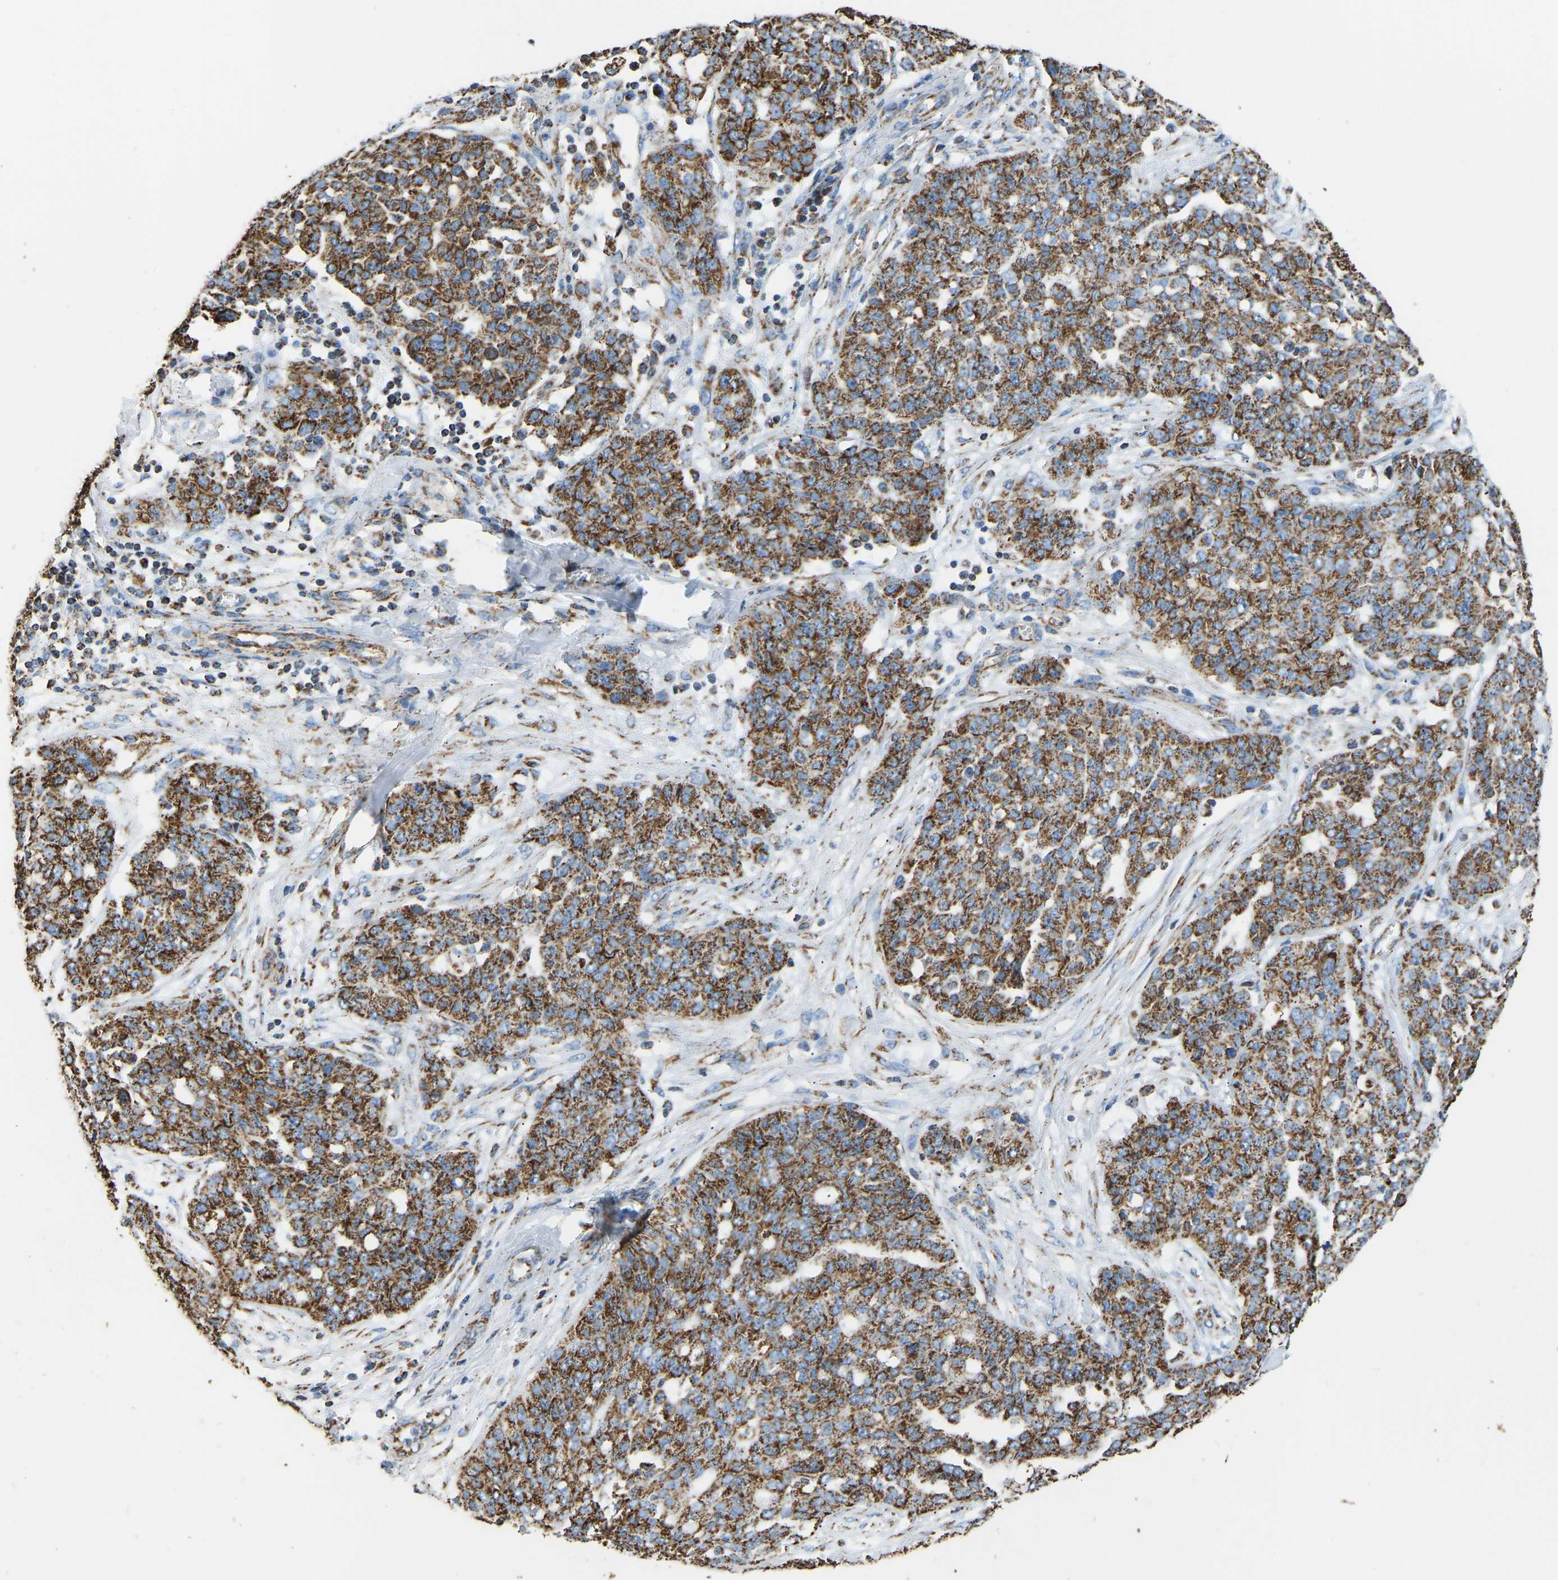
{"staining": {"intensity": "moderate", "quantity": ">75%", "location": "cytoplasmic/membranous"}, "tissue": "ovarian cancer", "cell_type": "Tumor cells", "image_type": "cancer", "snomed": [{"axis": "morphology", "description": "Cystadenocarcinoma, serous, NOS"}, {"axis": "topography", "description": "Soft tissue"}, {"axis": "topography", "description": "Ovary"}], "caption": "Ovarian cancer (serous cystadenocarcinoma) stained with a protein marker exhibits moderate staining in tumor cells.", "gene": "IRX6", "patient": {"sex": "female", "age": 57}}